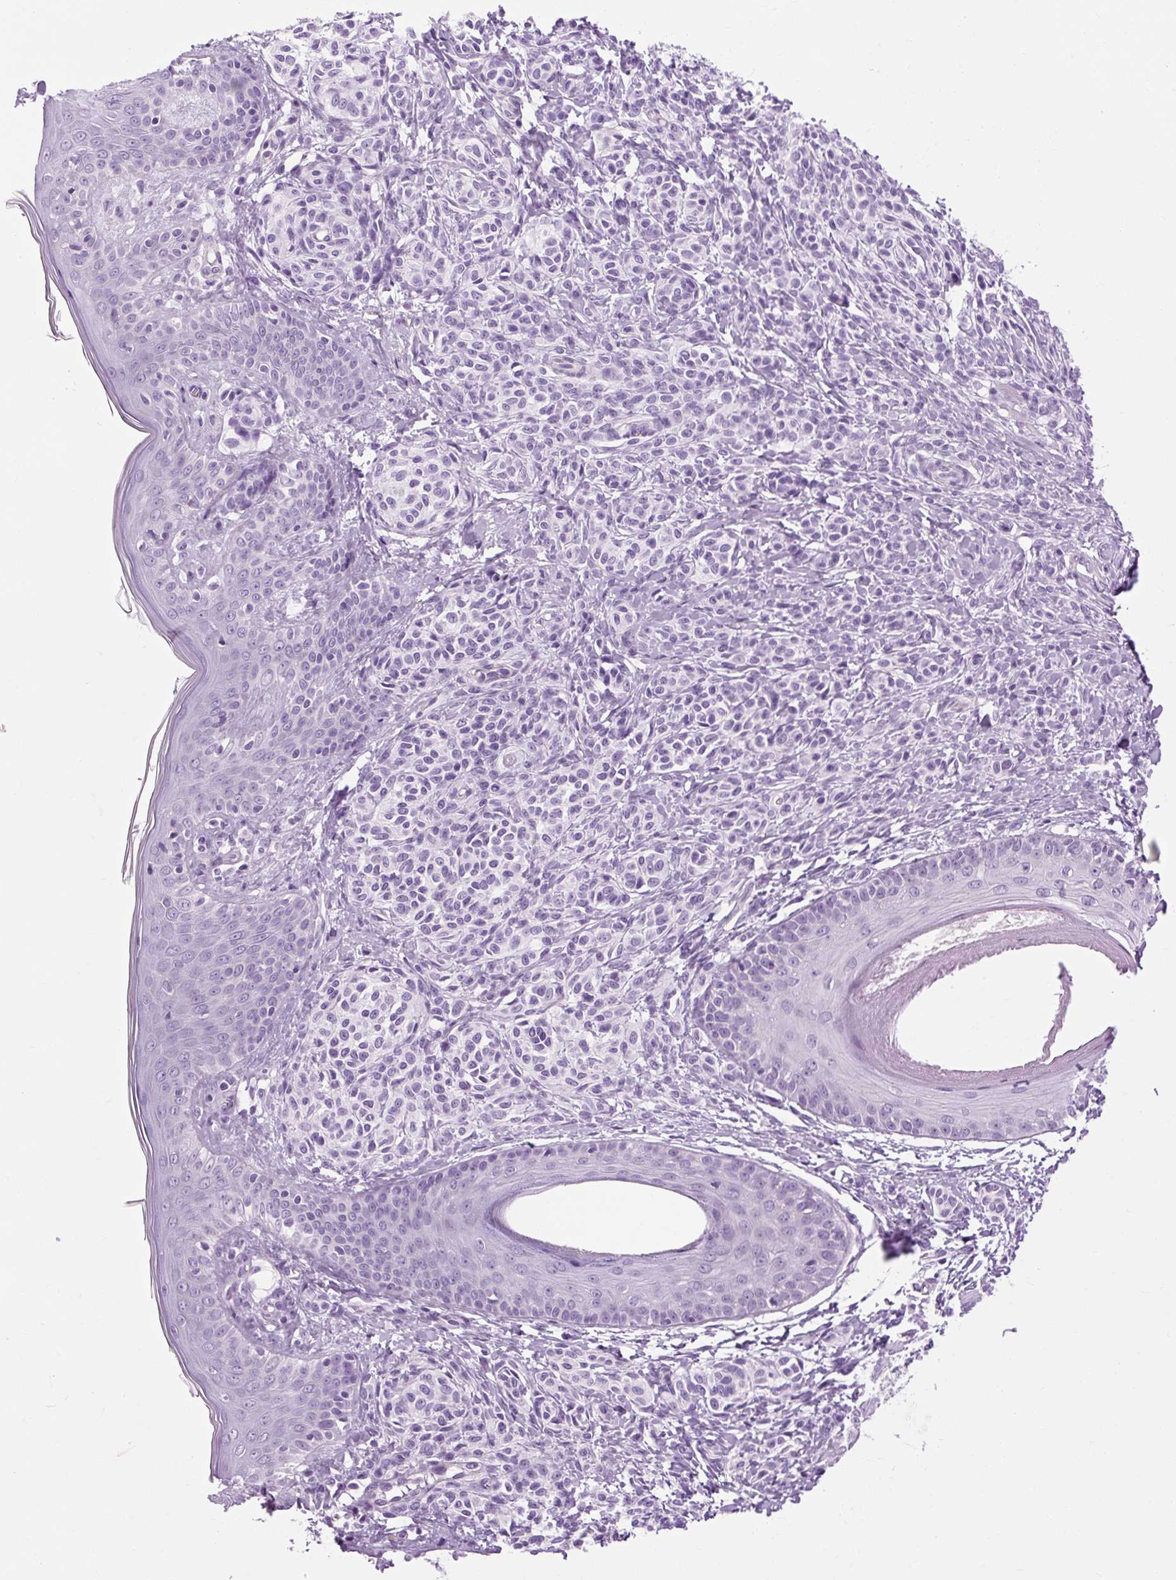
{"staining": {"intensity": "negative", "quantity": "none", "location": "none"}, "tissue": "skin", "cell_type": "Fibroblasts", "image_type": "normal", "snomed": [{"axis": "morphology", "description": "Normal tissue, NOS"}, {"axis": "topography", "description": "Skin"}], "caption": "The micrograph displays no staining of fibroblasts in benign skin. The staining was performed using DAB (3,3'-diaminobenzidine) to visualize the protein expression in brown, while the nuclei were stained in blue with hematoxylin (Magnification: 20x).", "gene": "OOEP", "patient": {"sex": "male", "age": 16}}